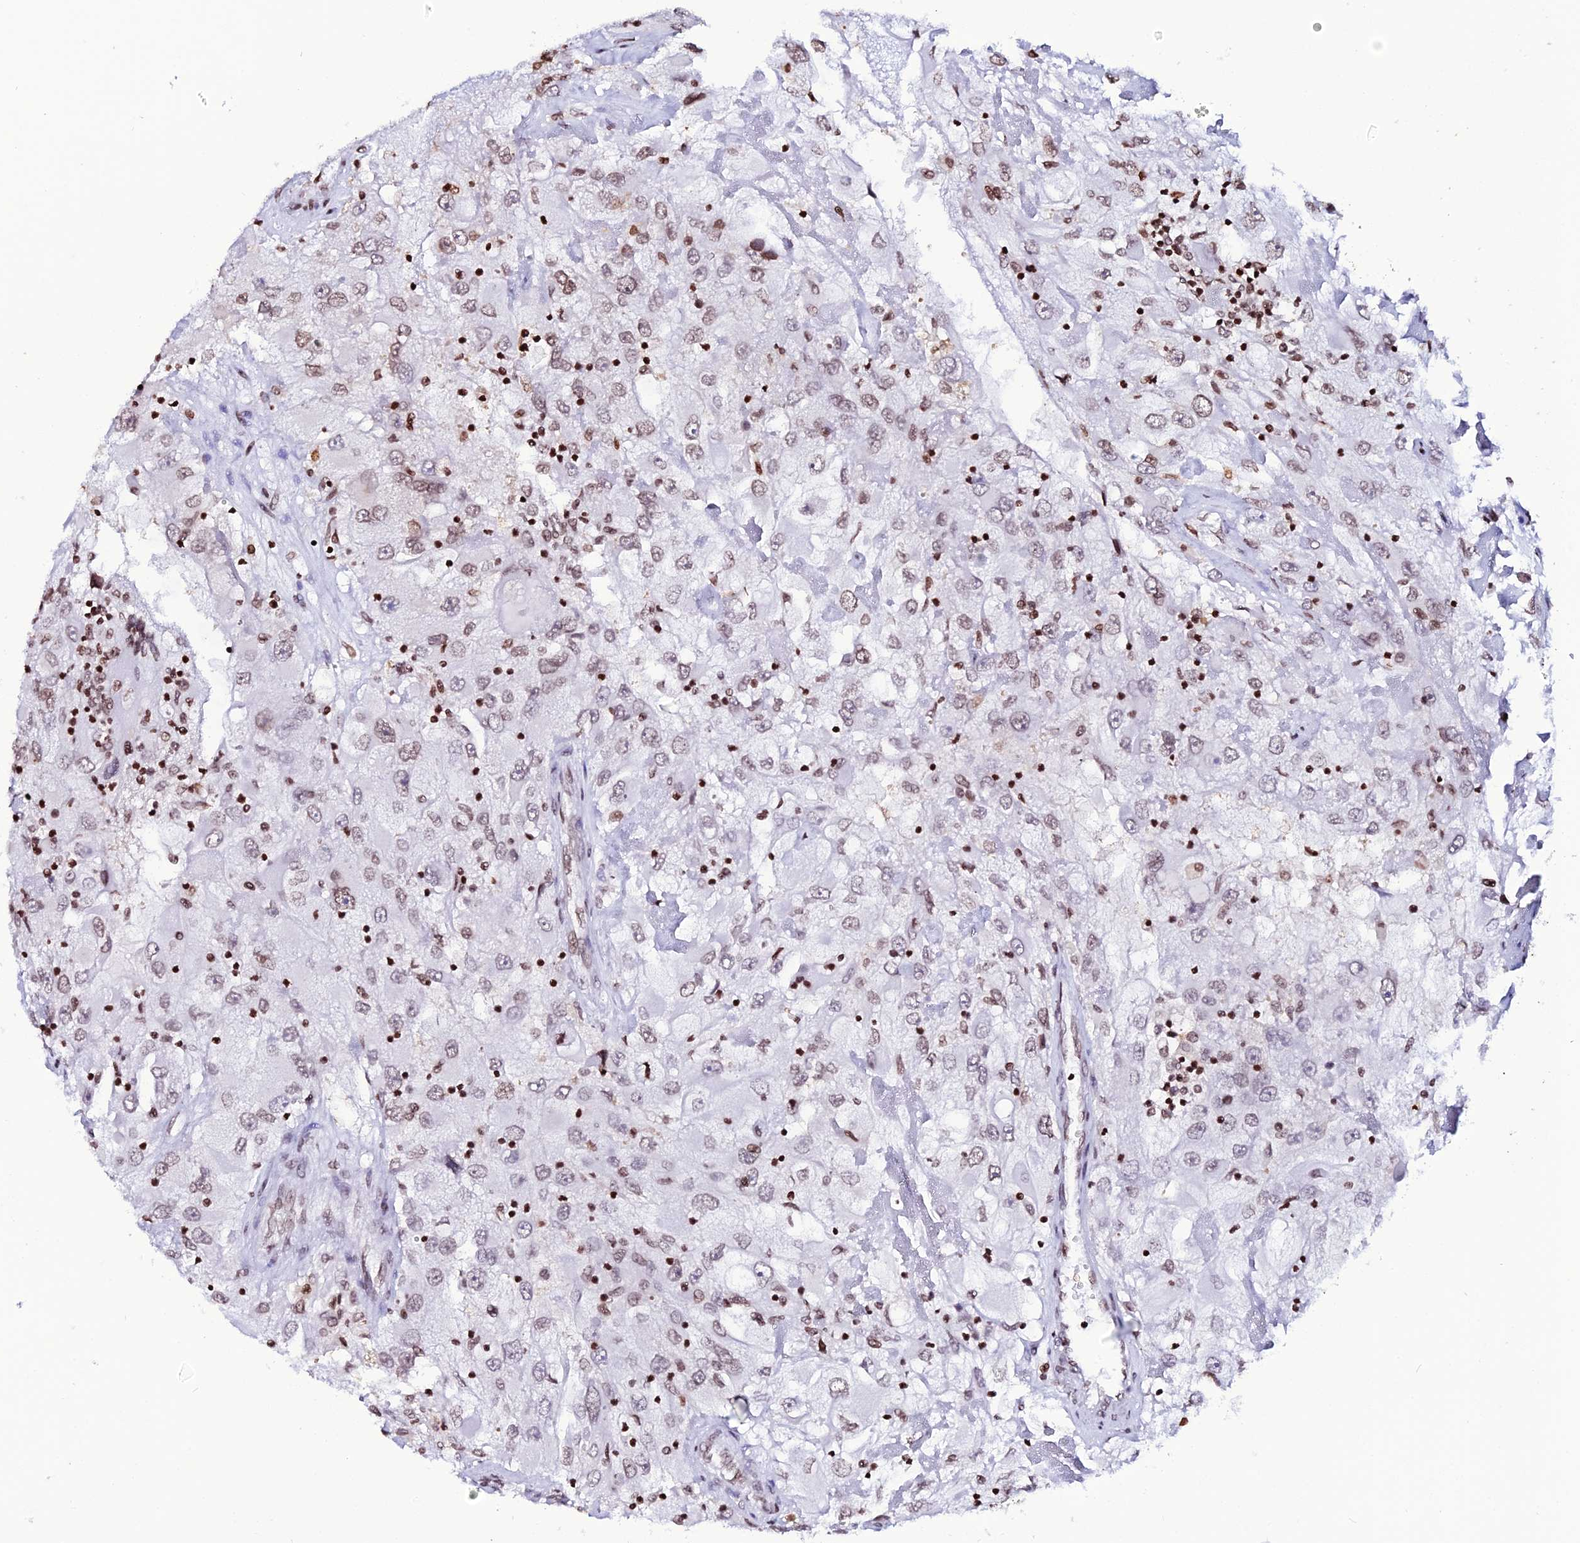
{"staining": {"intensity": "weak", "quantity": ">75%", "location": "nuclear"}, "tissue": "renal cancer", "cell_type": "Tumor cells", "image_type": "cancer", "snomed": [{"axis": "morphology", "description": "Adenocarcinoma, NOS"}, {"axis": "topography", "description": "Kidney"}], "caption": "Immunohistochemistry micrograph of human adenocarcinoma (renal) stained for a protein (brown), which shows low levels of weak nuclear expression in approximately >75% of tumor cells.", "gene": "MACROH2A2", "patient": {"sex": "female", "age": 52}}